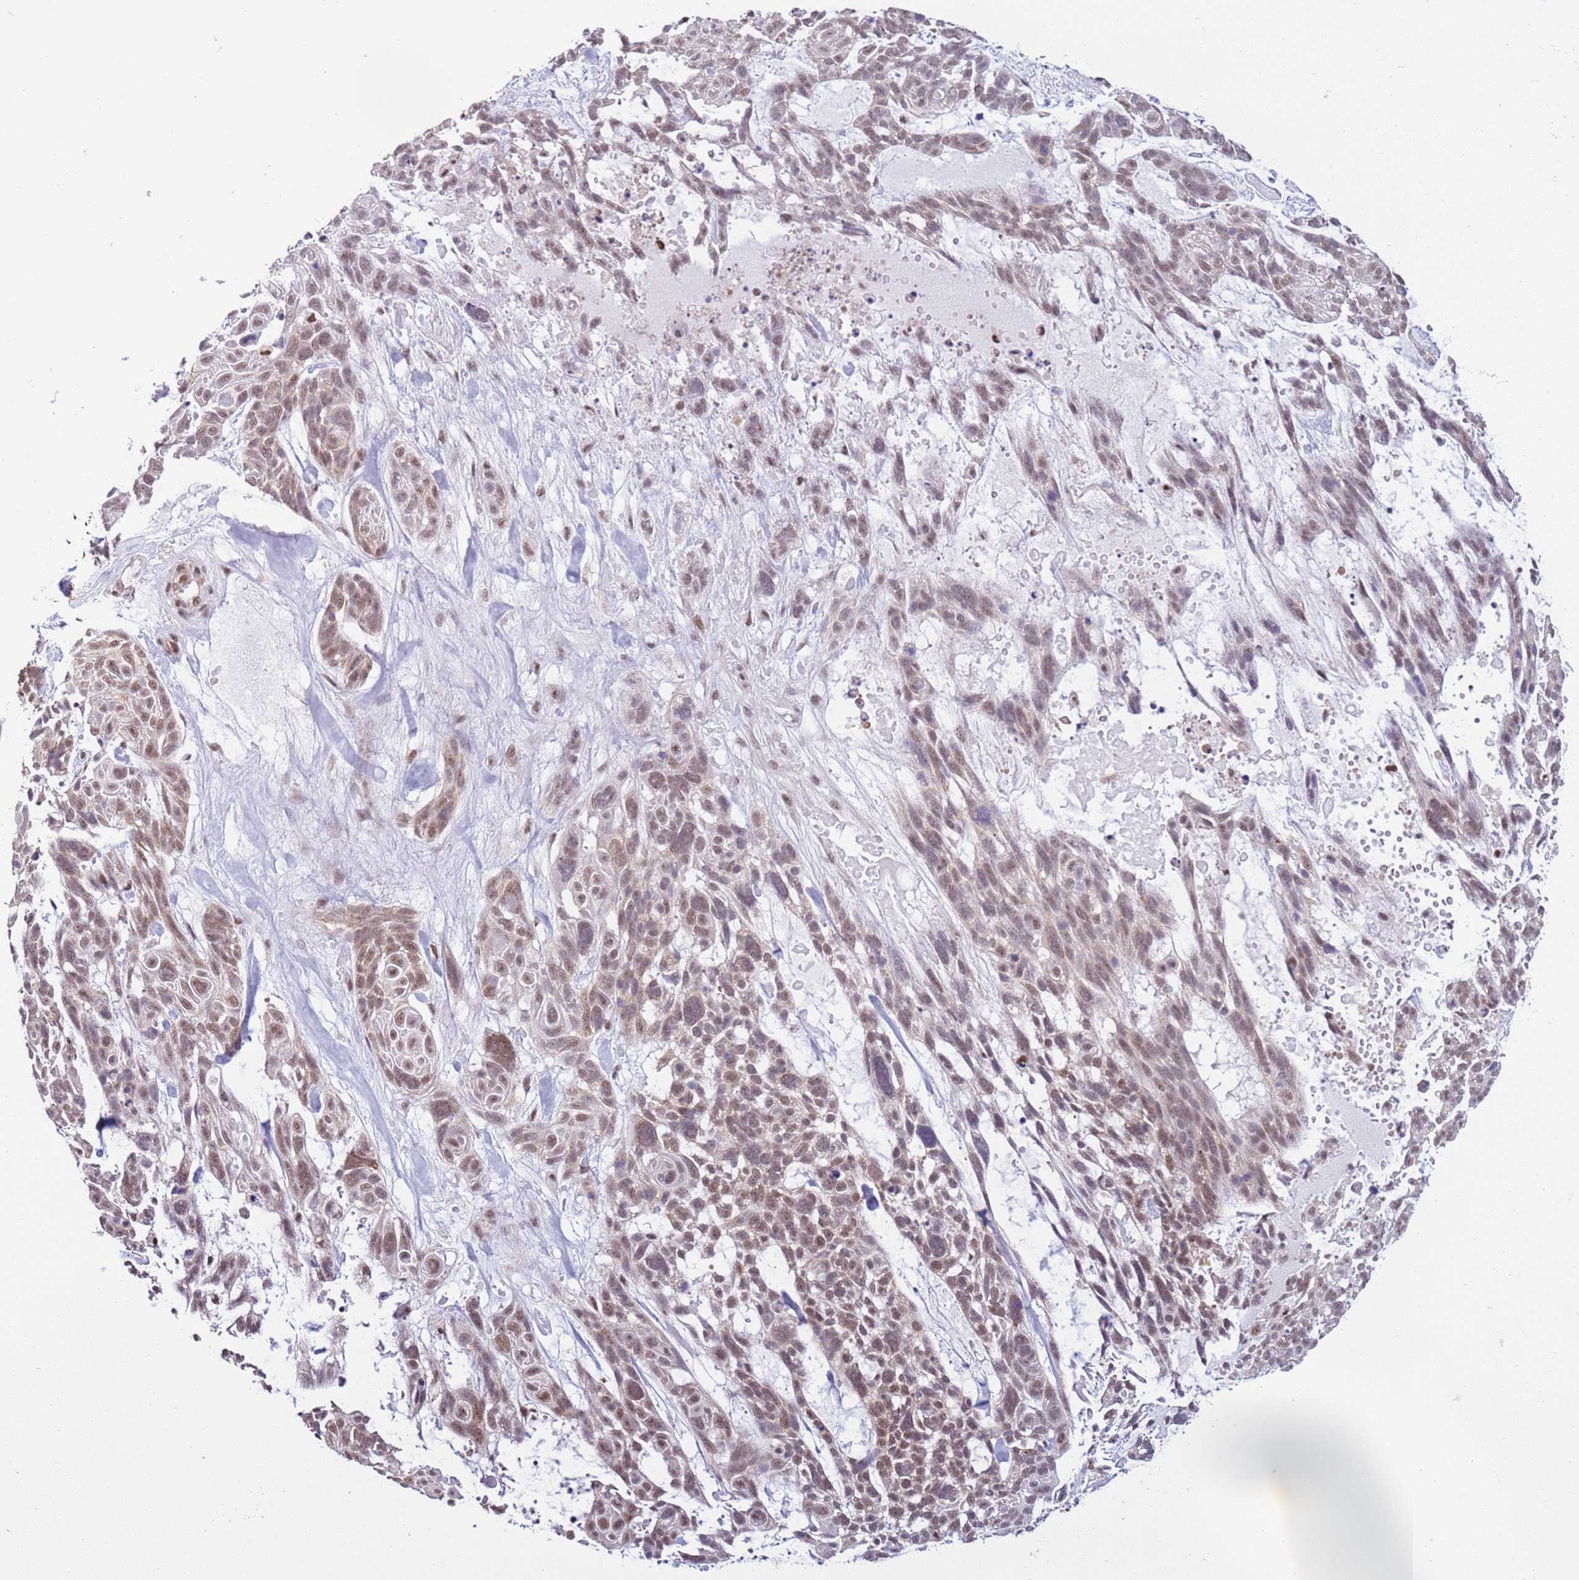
{"staining": {"intensity": "moderate", "quantity": ">75%", "location": "nuclear"}, "tissue": "skin cancer", "cell_type": "Tumor cells", "image_type": "cancer", "snomed": [{"axis": "morphology", "description": "Basal cell carcinoma"}, {"axis": "topography", "description": "Skin"}], "caption": "Immunohistochemical staining of human skin cancer demonstrates moderate nuclear protein staining in about >75% of tumor cells. Immunohistochemistry (ihc) stains the protein in brown and the nuclei are stained blue.", "gene": "PRPF6", "patient": {"sex": "male", "age": 88}}